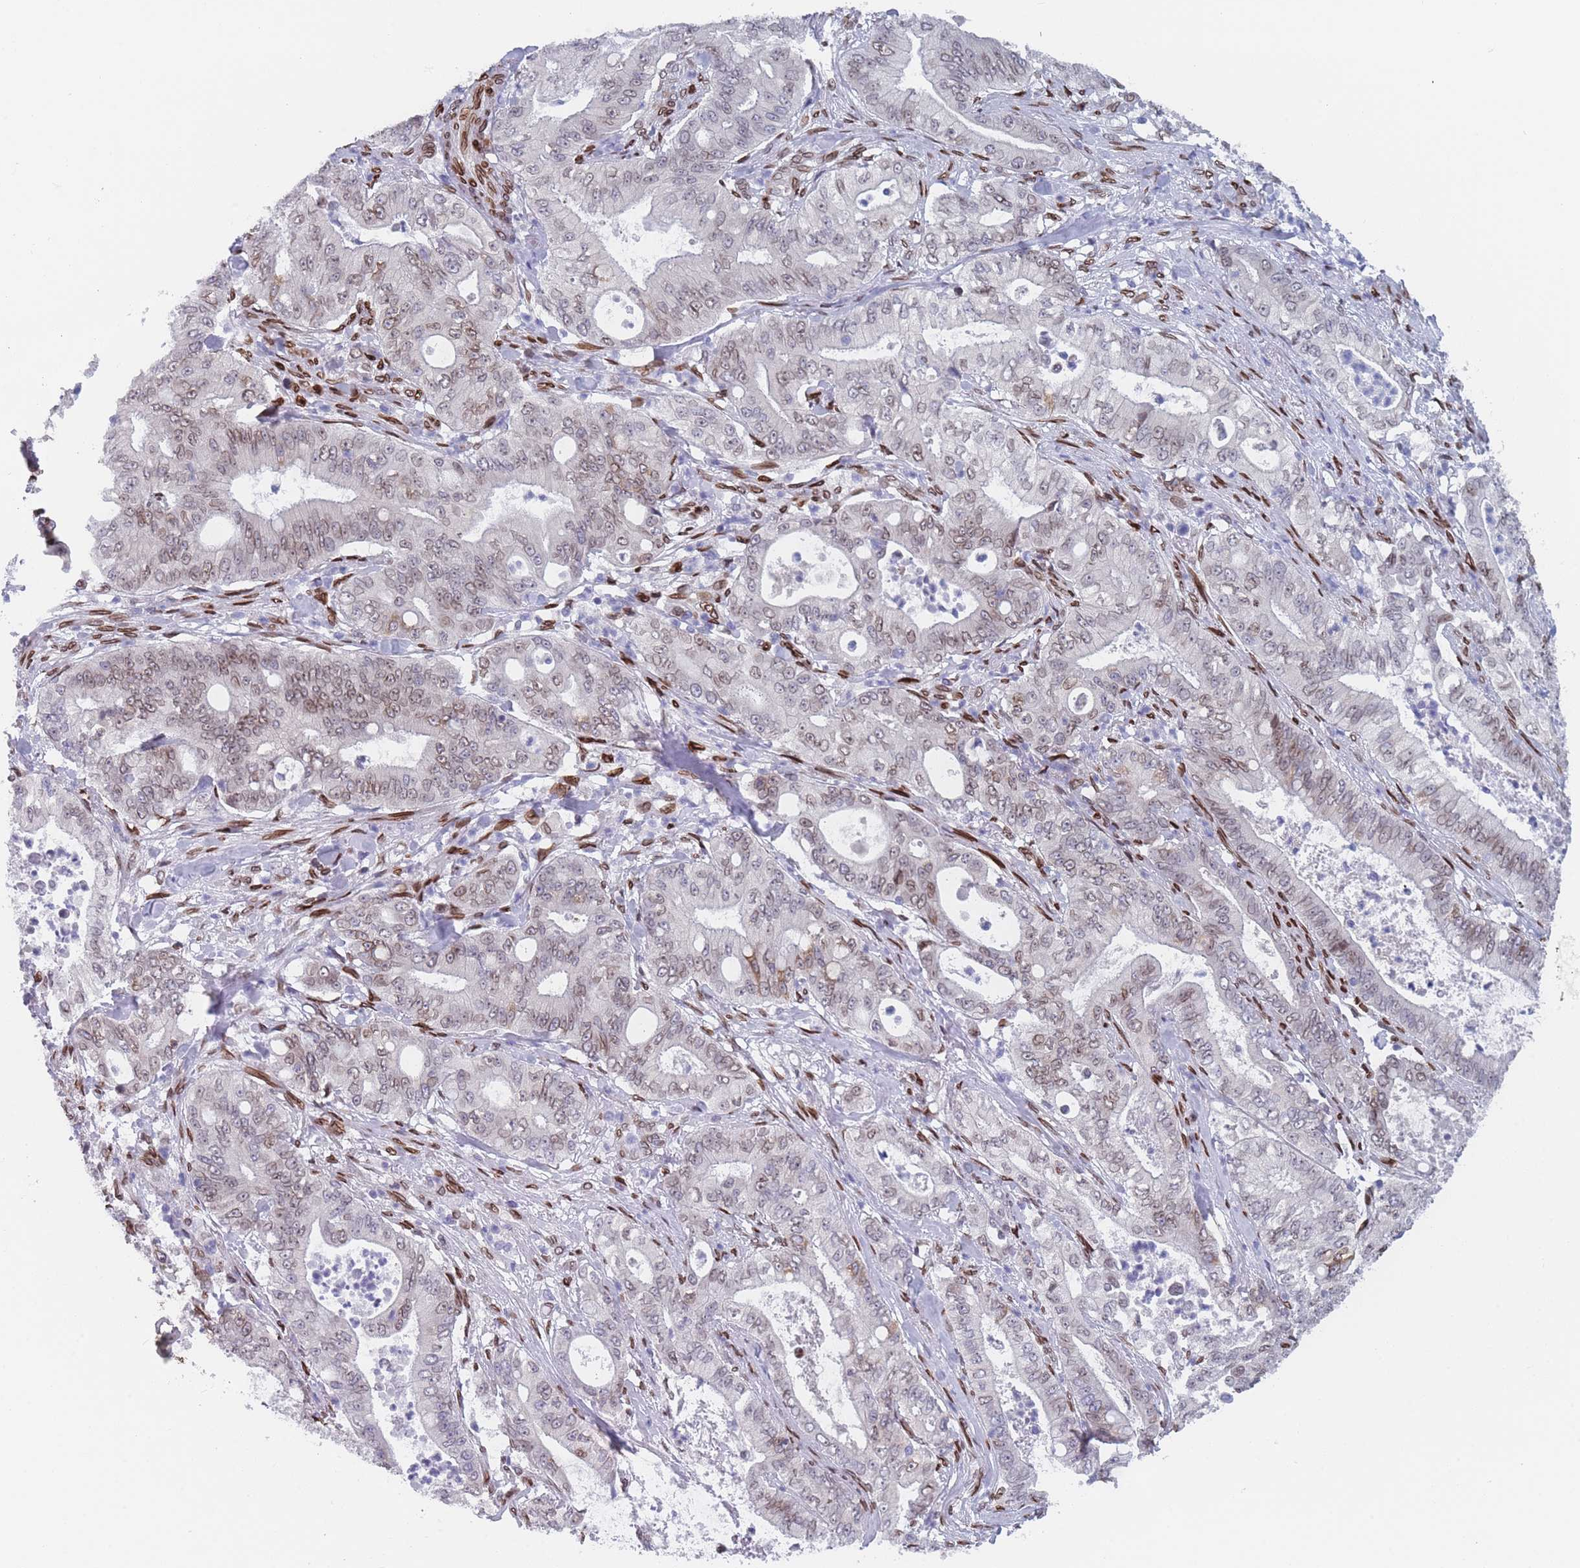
{"staining": {"intensity": "weak", "quantity": "25%-75%", "location": "cytoplasmic/membranous,nuclear"}, "tissue": "pancreatic cancer", "cell_type": "Tumor cells", "image_type": "cancer", "snomed": [{"axis": "morphology", "description": "Adenocarcinoma, NOS"}, {"axis": "topography", "description": "Pancreas"}], "caption": "Pancreatic cancer stained with DAB (3,3'-diaminobenzidine) IHC displays low levels of weak cytoplasmic/membranous and nuclear staining in about 25%-75% of tumor cells. The staining was performed using DAB (3,3'-diaminobenzidine), with brown indicating positive protein expression. Nuclei are stained blue with hematoxylin.", "gene": "ZBTB1", "patient": {"sex": "male", "age": 71}}